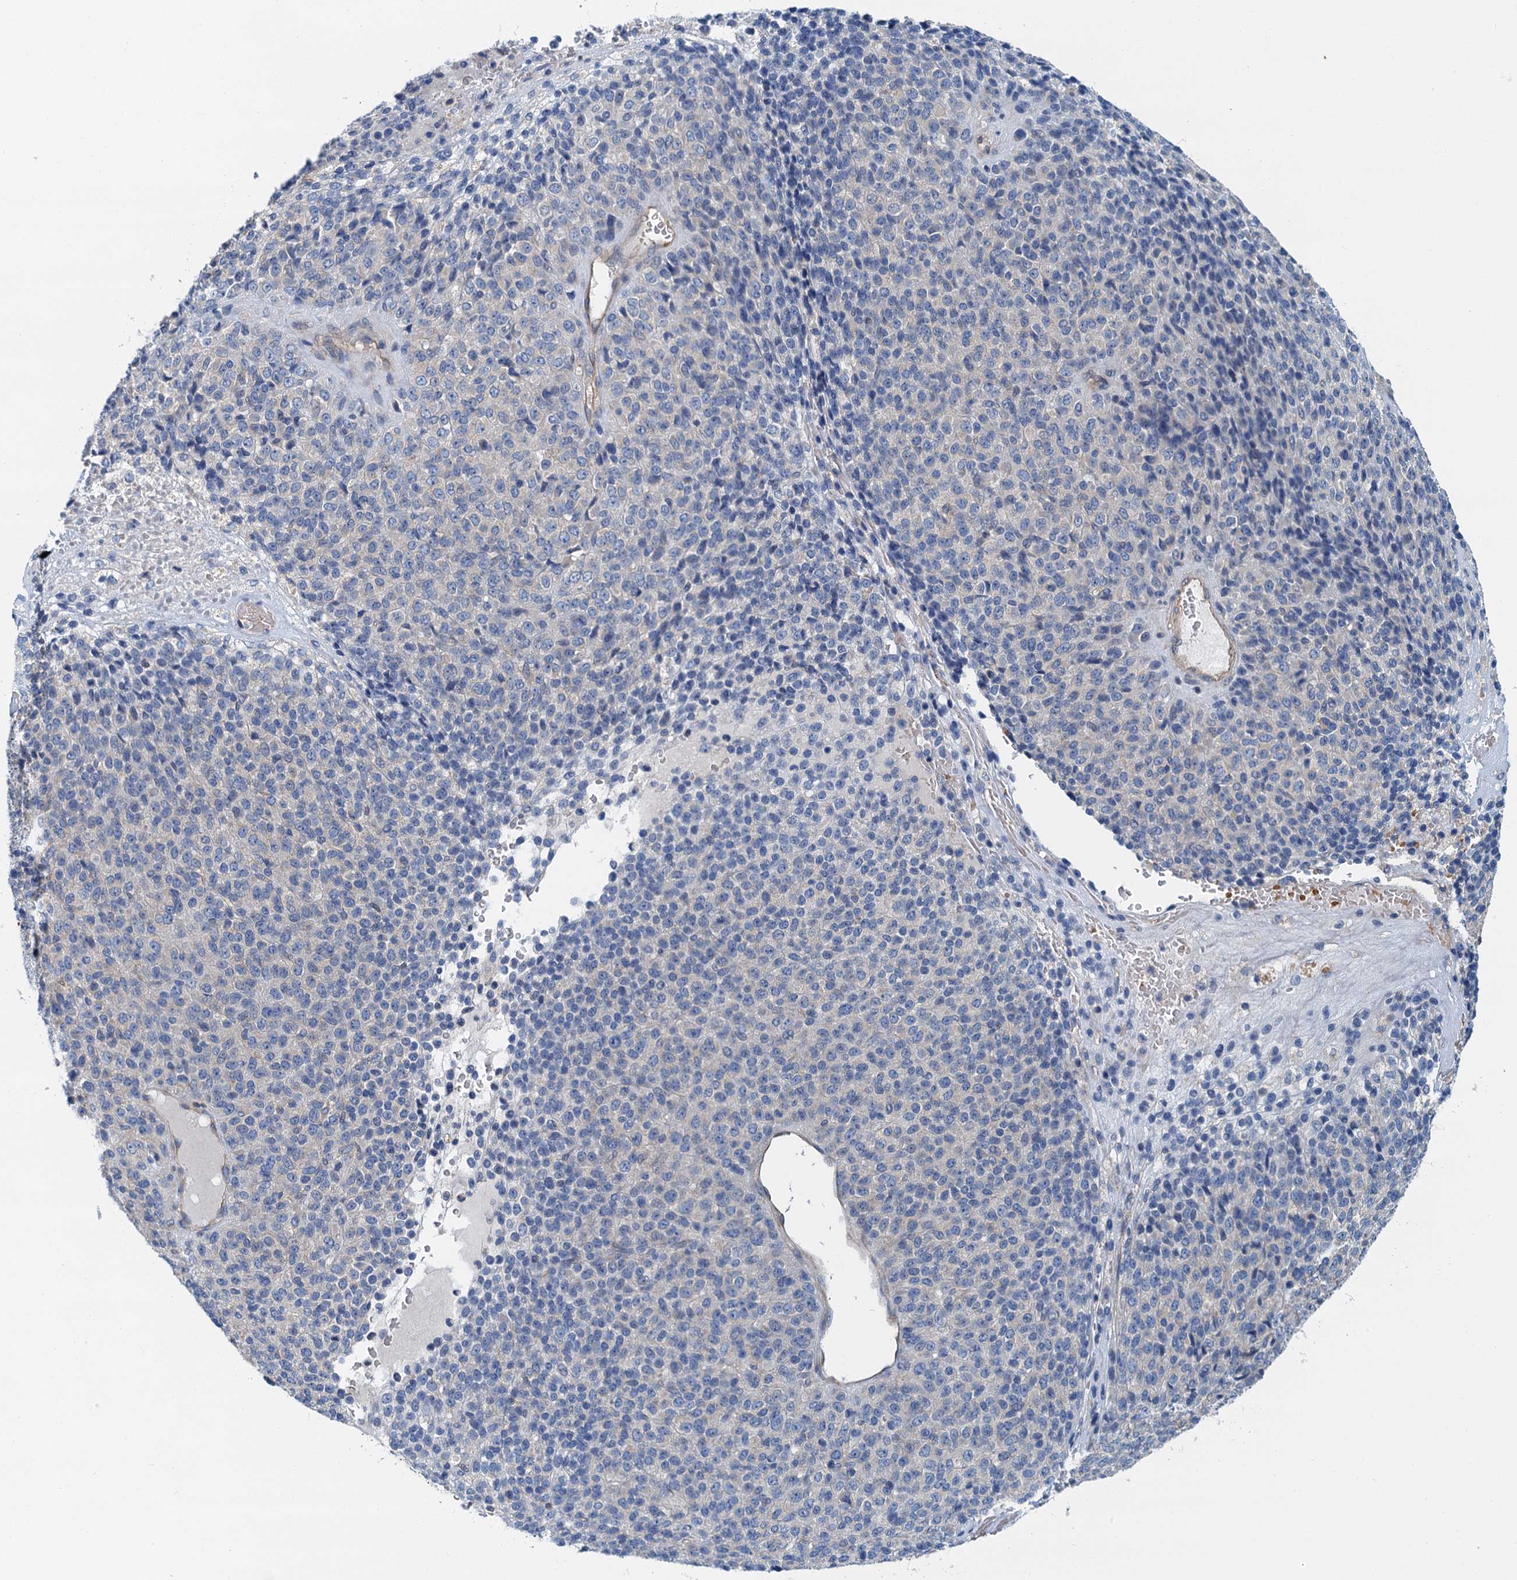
{"staining": {"intensity": "negative", "quantity": "none", "location": "none"}, "tissue": "melanoma", "cell_type": "Tumor cells", "image_type": "cancer", "snomed": [{"axis": "morphology", "description": "Malignant melanoma, Metastatic site"}, {"axis": "topography", "description": "Brain"}], "caption": "This is an immunohistochemistry photomicrograph of melanoma. There is no staining in tumor cells.", "gene": "ROGDI", "patient": {"sex": "female", "age": 56}}